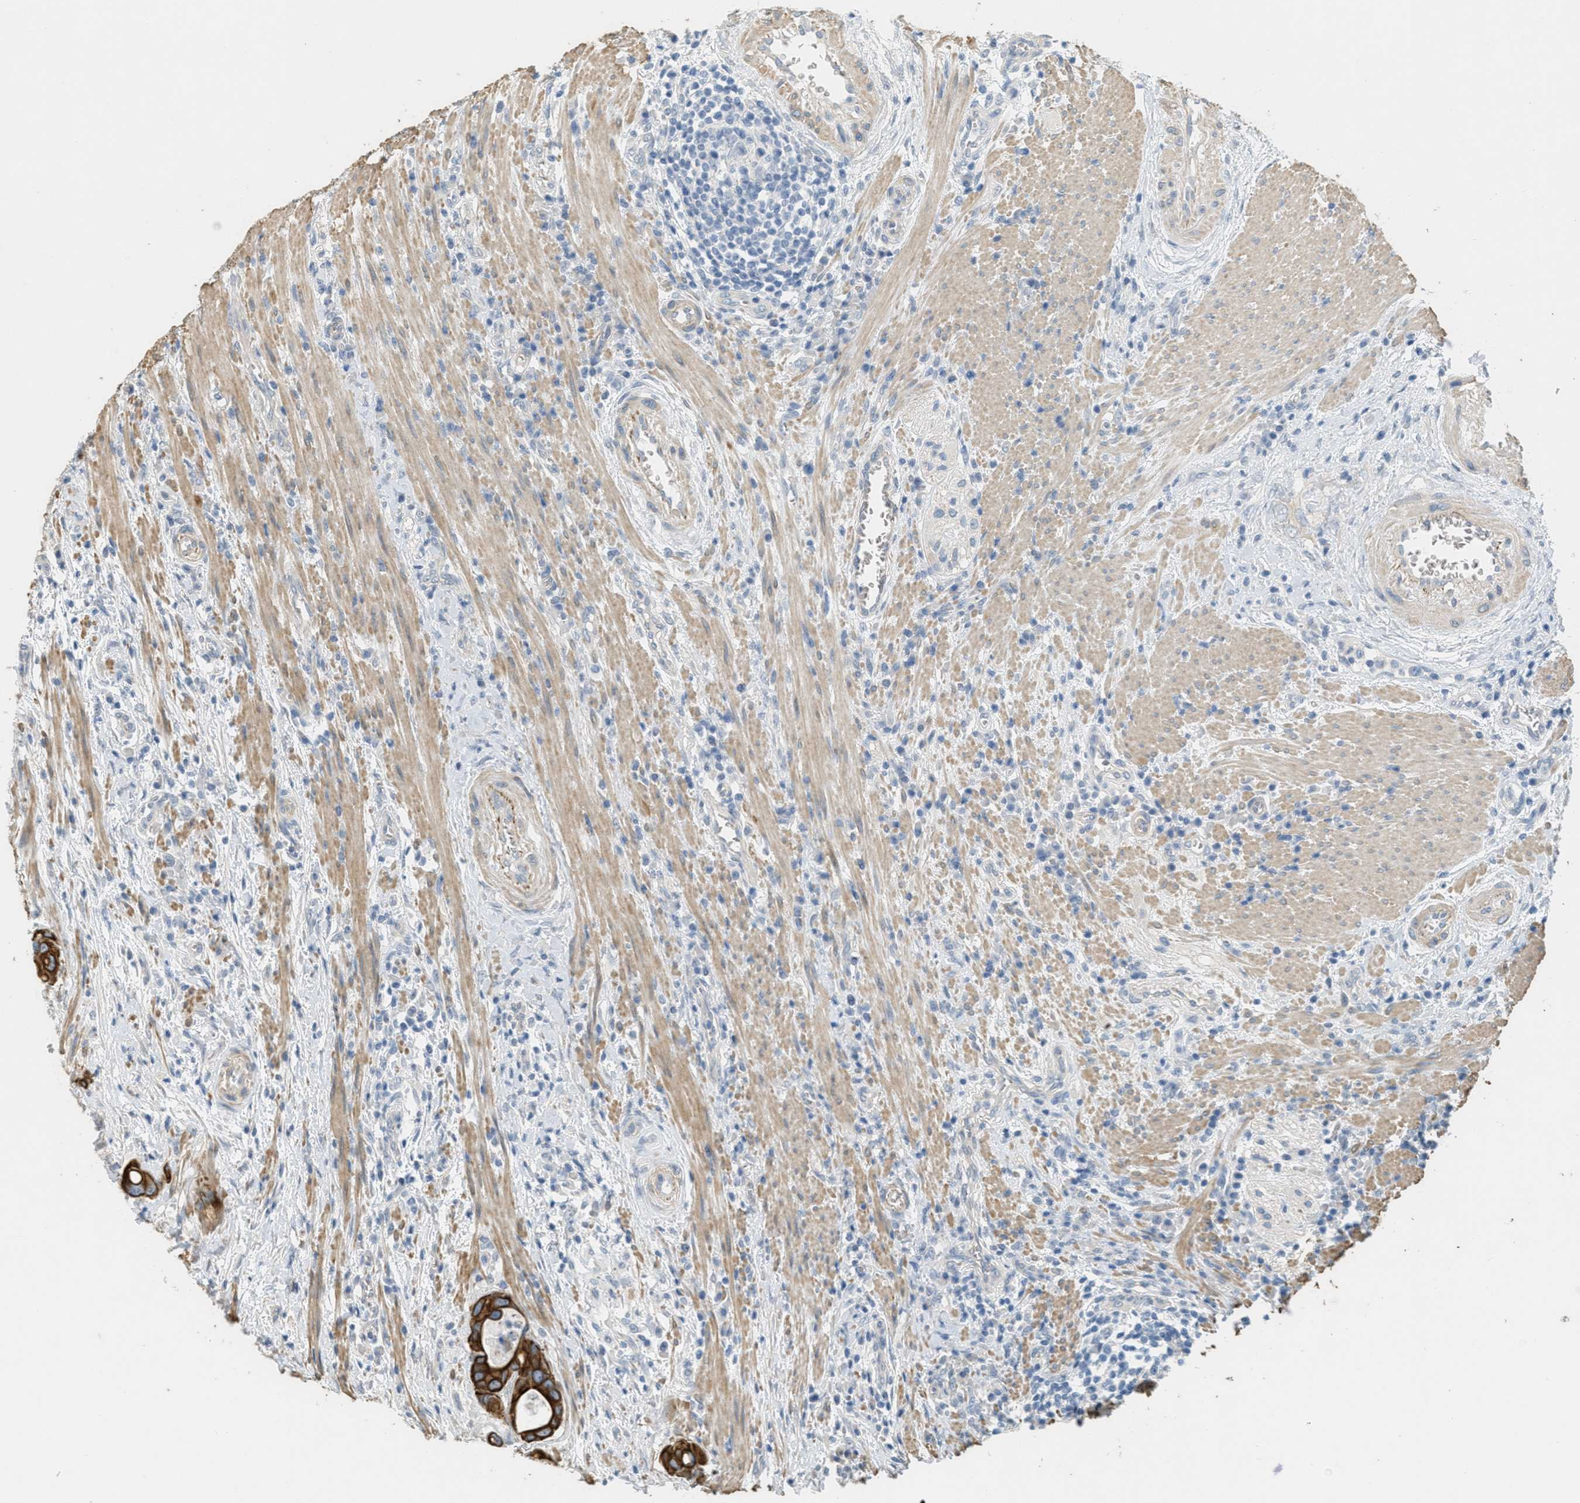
{"staining": {"intensity": "strong", "quantity": ">75%", "location": "cytoplasmic/membranous"}, "tissue": "colorectal cancer", "cell_type": "Tumor cells", "image_type": "cancer", "snomed": [{"axis": "morphology", "description": "Inflammation, NOS"}, {"axis": "morphology", "description": "Adenocarcinoma, NOS"}, {"axis": "topography", "description": "Colon"}], "caption": "Tumor cells show strong cytoplasmic/membranous staining in approximately >75% of cells in colorectal adenocarcinoma. Nuclei are stained in blue.", "gene": "MRS2", "patient": {"sex": "male", "age": 72}}